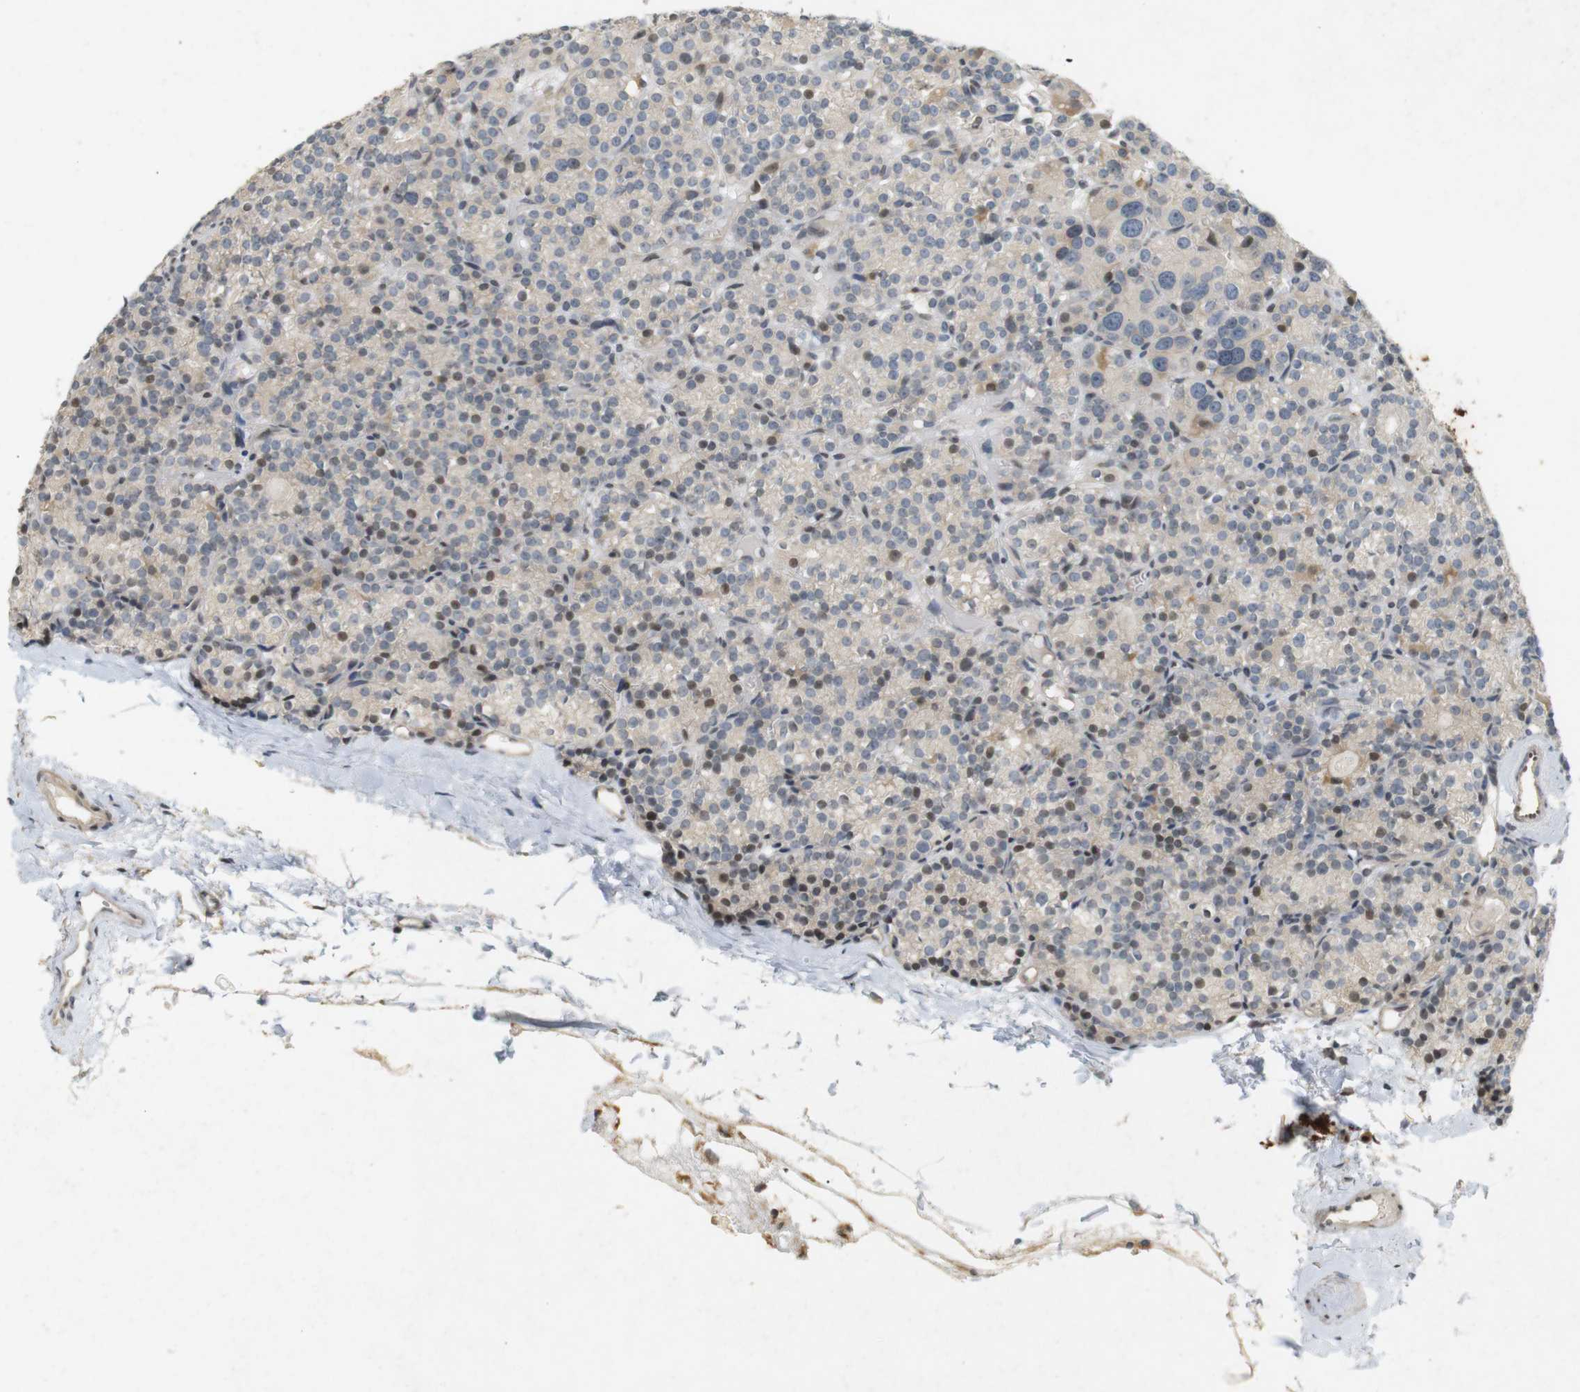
{"staining": {"intensity": "moderate", "quantity": "25%-75%", "location": "cytoplasmic/membranous,nuclear"}, "tissue": "parathyroid gland", "cell_type": "Glandular cells", "image_type": "normal", "snomed": [{"axis": "morphology", "description": "Normal tissue, NOS"}, {"axis": "topography", "description": "Parathyroid gland"}], "caption": "About 25%-75% of glandular cells in benign parathyroid gland reveal moderate cytoplasmic/membranous,nuclear protein expression as visualized by brown immunohistochemical staining.", "gene": "PPP1R14A", "patient": {"sex": "female", "age": 64}}